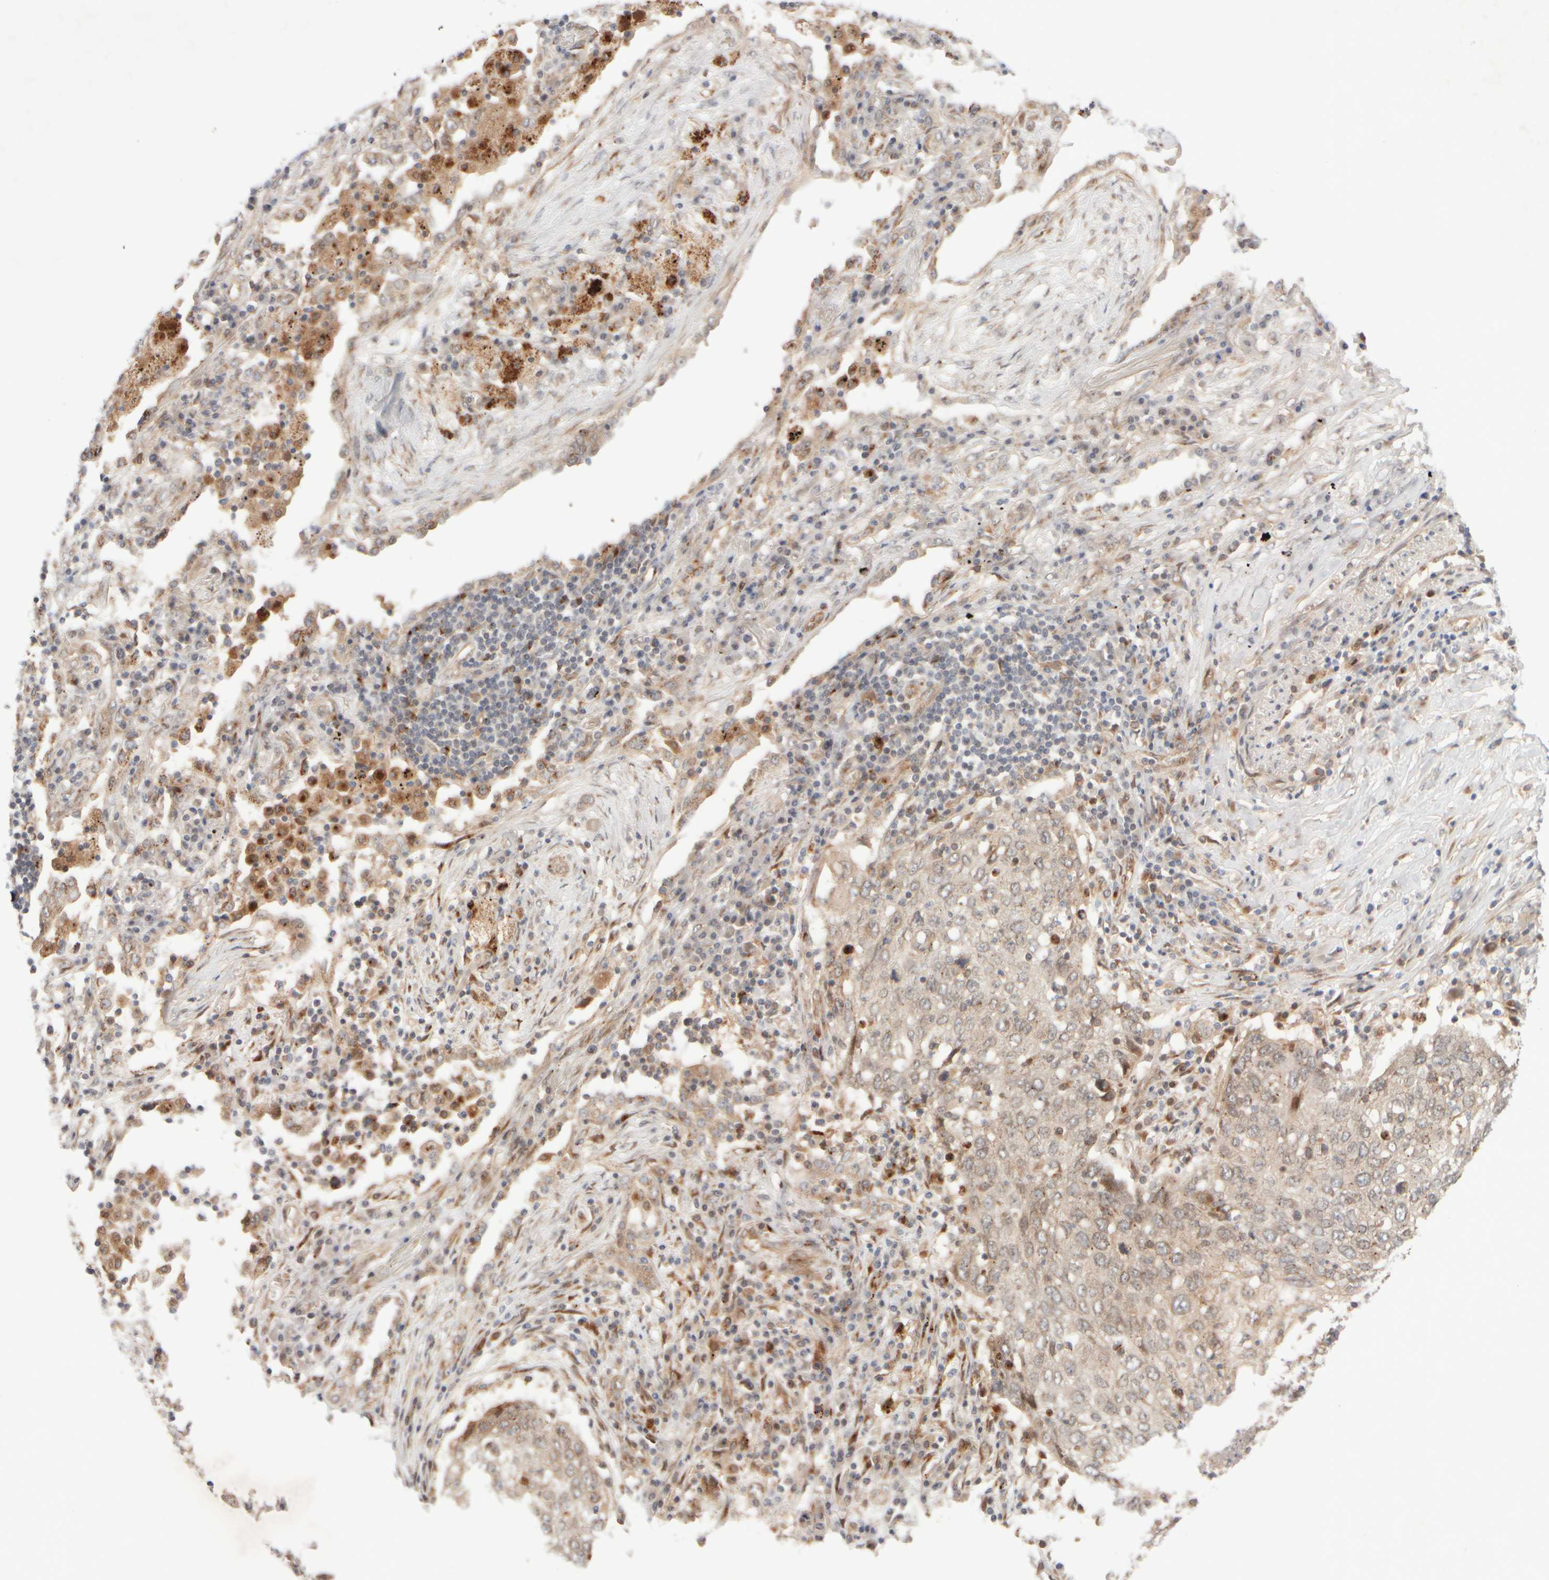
{"staining": {"intensity": "weak", "quantity": ">75%", "location": "cytoplasmic/membranous"}, "tissue": "lung cancer", "cell_type": "Tumor cells", "image_type": "cancer", "snomed": [{"axis": "morphology", "description": "Squamous cell carcinoma, NOS"}, {"axis": "topography", "description": "Lung"}], "caption": "About >75% of tumor cells in human squamous cell carcinoma (lung) display weak cytoplasmic/membranous protein staining as visualized by brown immunohistochemical staining.", "gene": "GCN1", "patient": {"sex": "female", "age": 63}}